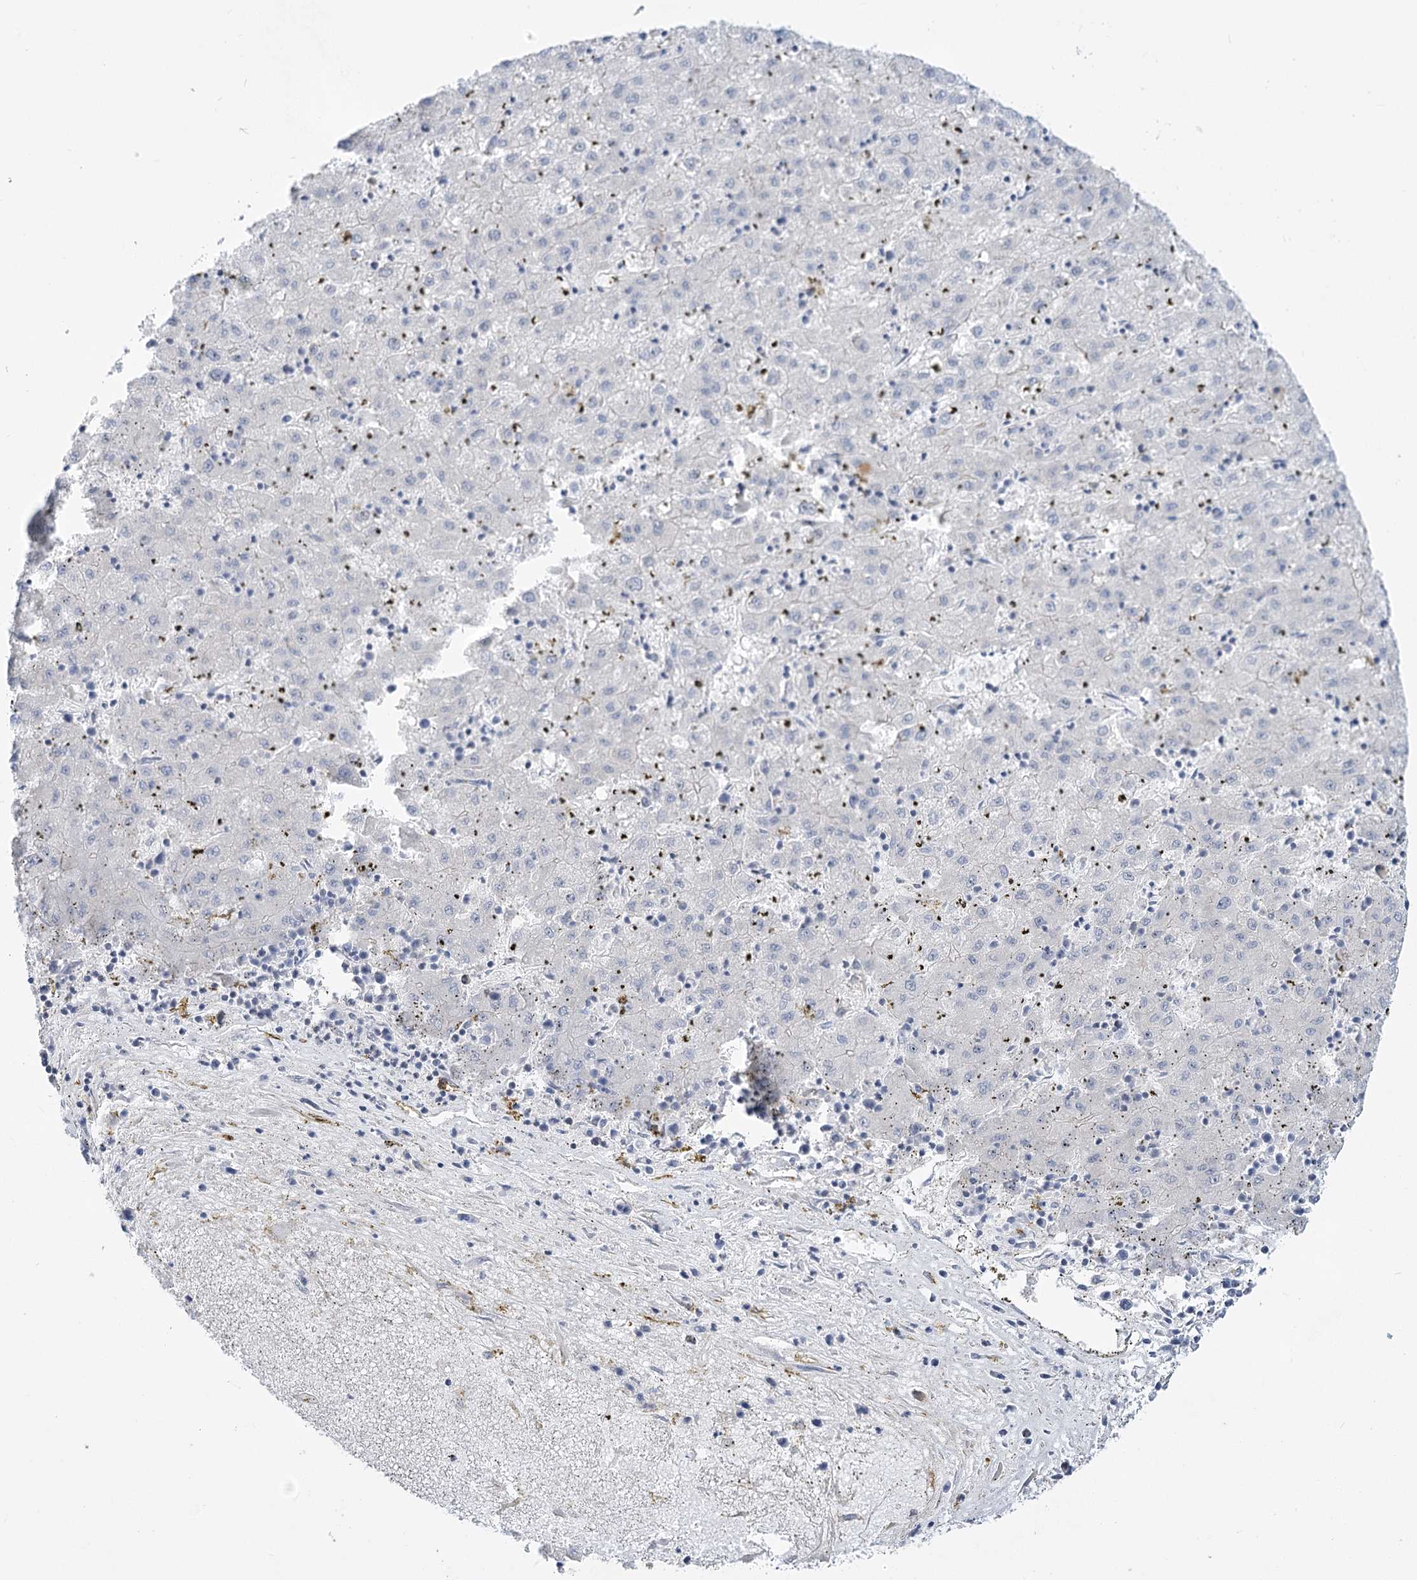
{"staining": {"intensity": "negative", "quantity": "none", "location": "none"}, "tissue": "liver cancer", "cell_type": "Tumor cells", "image_type": "cancer", "snomed": [{"axis": "morphology", "description": "Carcinoma, Hepatocellular, NOS"}, {"axis": "topography", "description": "Liver"}], "caption": "This is an immunohistochemistry (IHC) micrograph of liver cancer. There is no staining in tumor cells.", "gene": "ARSI", "patient": {"sex": "male", "age": 72}}